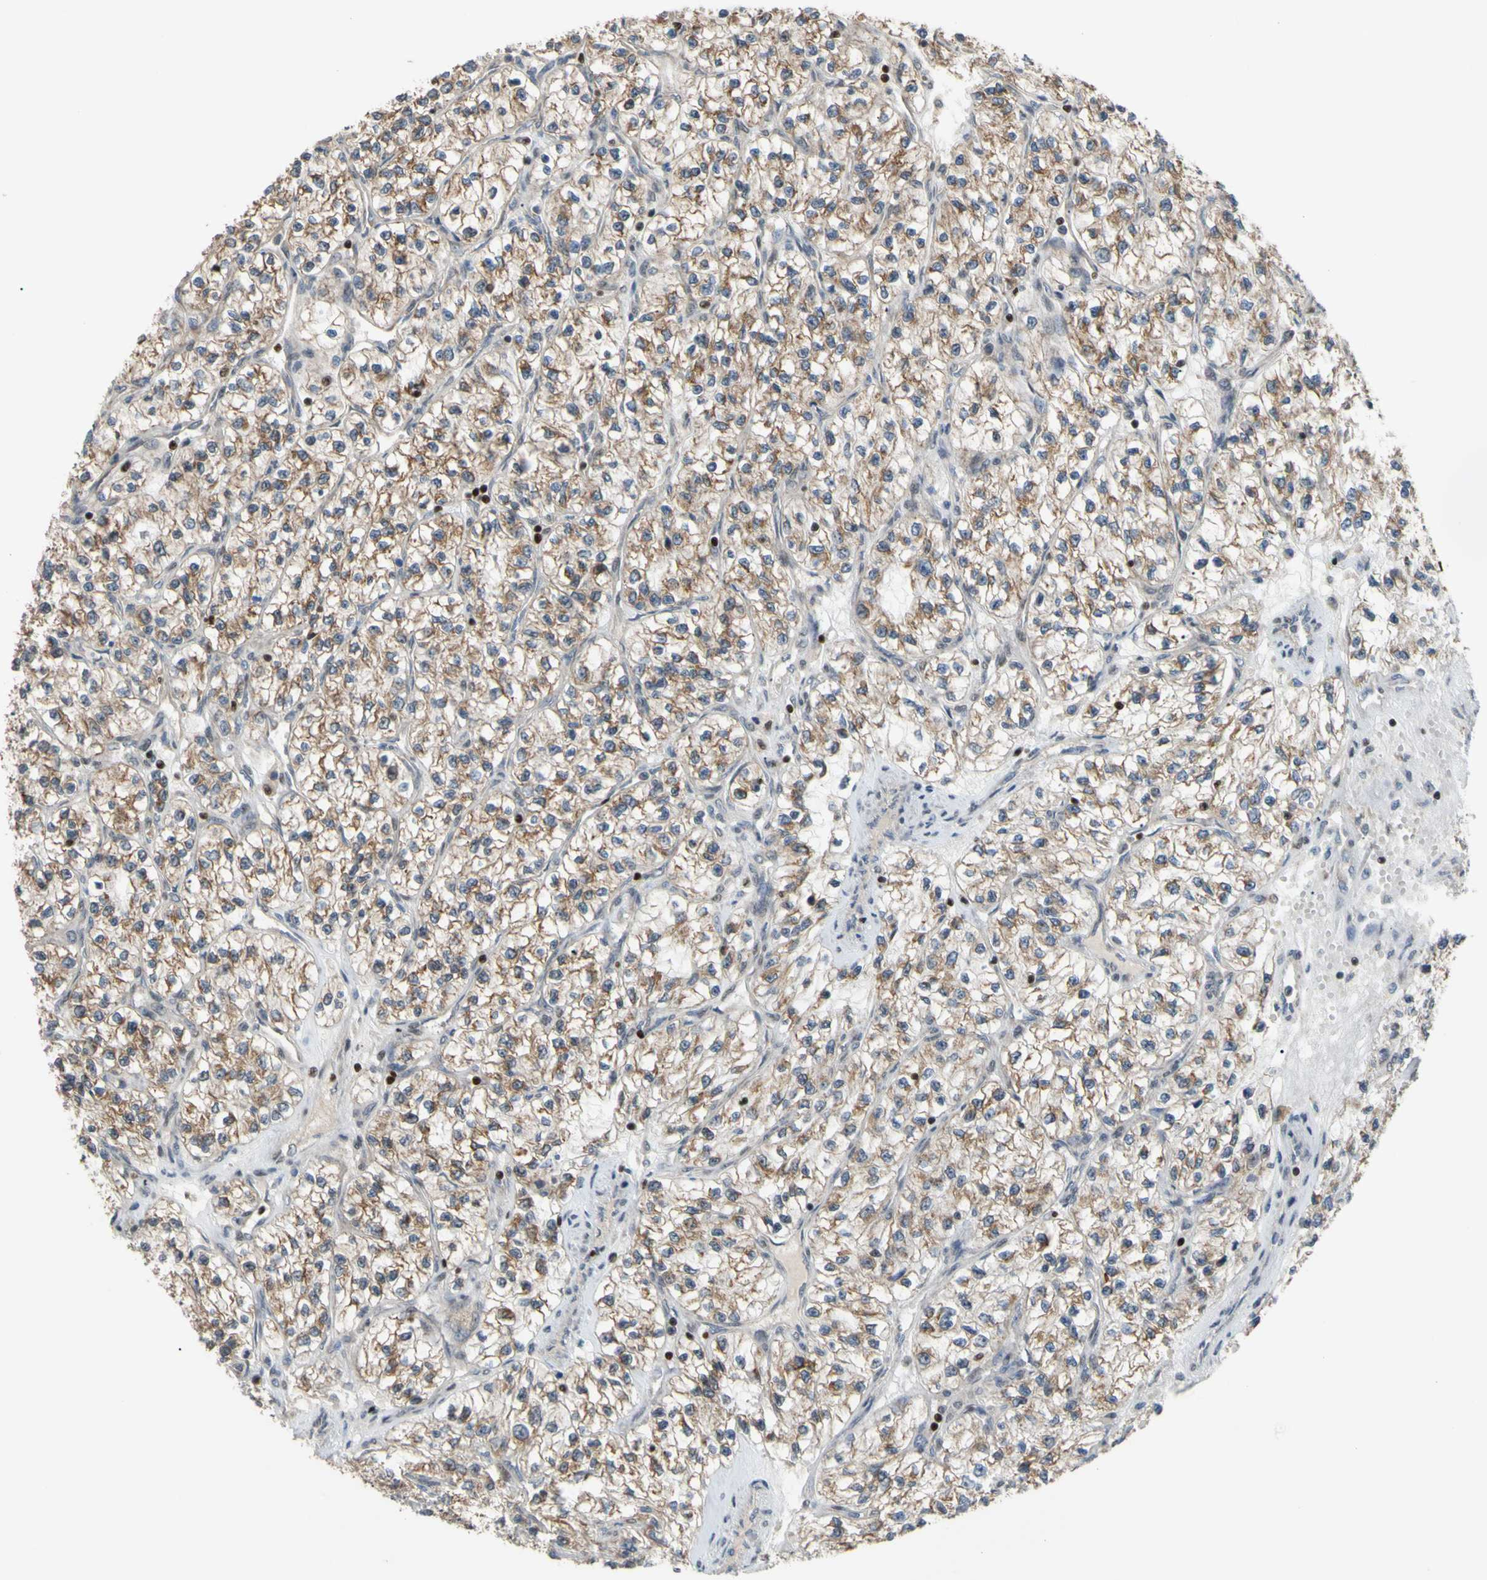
{"staining": {"intensity": "moderate", "quantity": ">75%", "location": "cytoplasmic/membranous"}, "tissue": "renal cancer", "cell_type": "Tumor cells", "image_type": "cancer", "snomed": [{"axis": "morphology", "description": "Adenocarcinoma, NOS"}, {"axis": "topography", "description": "Kidney"}], "caption": "High-power microscopy captured an IHC micrograph of renal adenocarcinoma, revealing moderate cytoplasmic/membranous positivity in approximately >75% of tumor cells.", "gene": "SP4", "patient": {"sex": "female", "age": 57}}